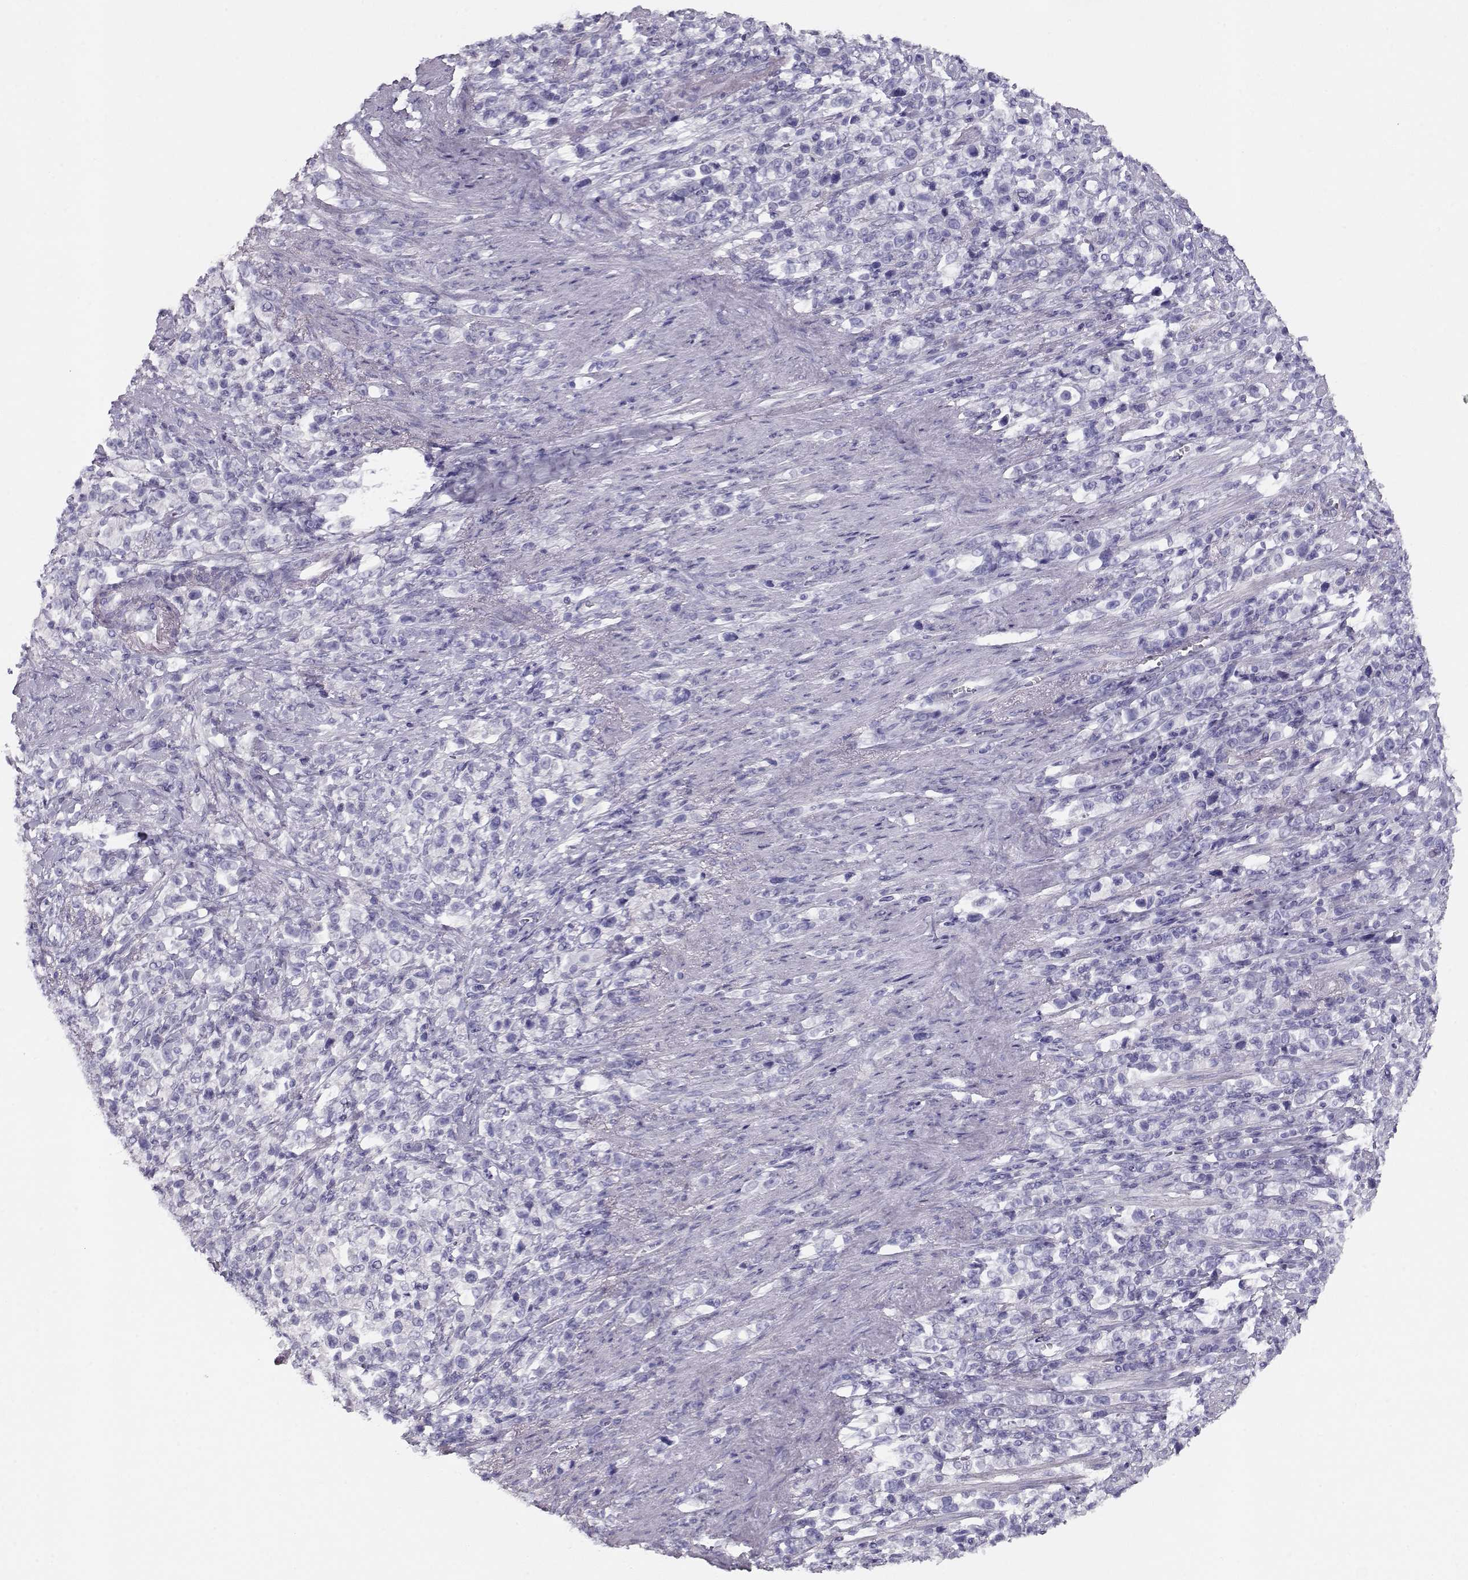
{"staining": {"intensity": "negative", "quantity": "none", "location": "none"}, "tissue": "stomach cancer", "cell_type": "Tumor cells", "image_type": "cancer", "snomed": [{"axis": "morphology", "description": "Adenocarcinoma, NOS"}, {"axis": "topography", "description": "Stomach"}], "caption": "Adenocarcinoma (stomach) stained for a protein using IHC exhibits no staining tumor cells.", "gene": "ACTN2", "patient": {"sex": "male", "age": 63}}